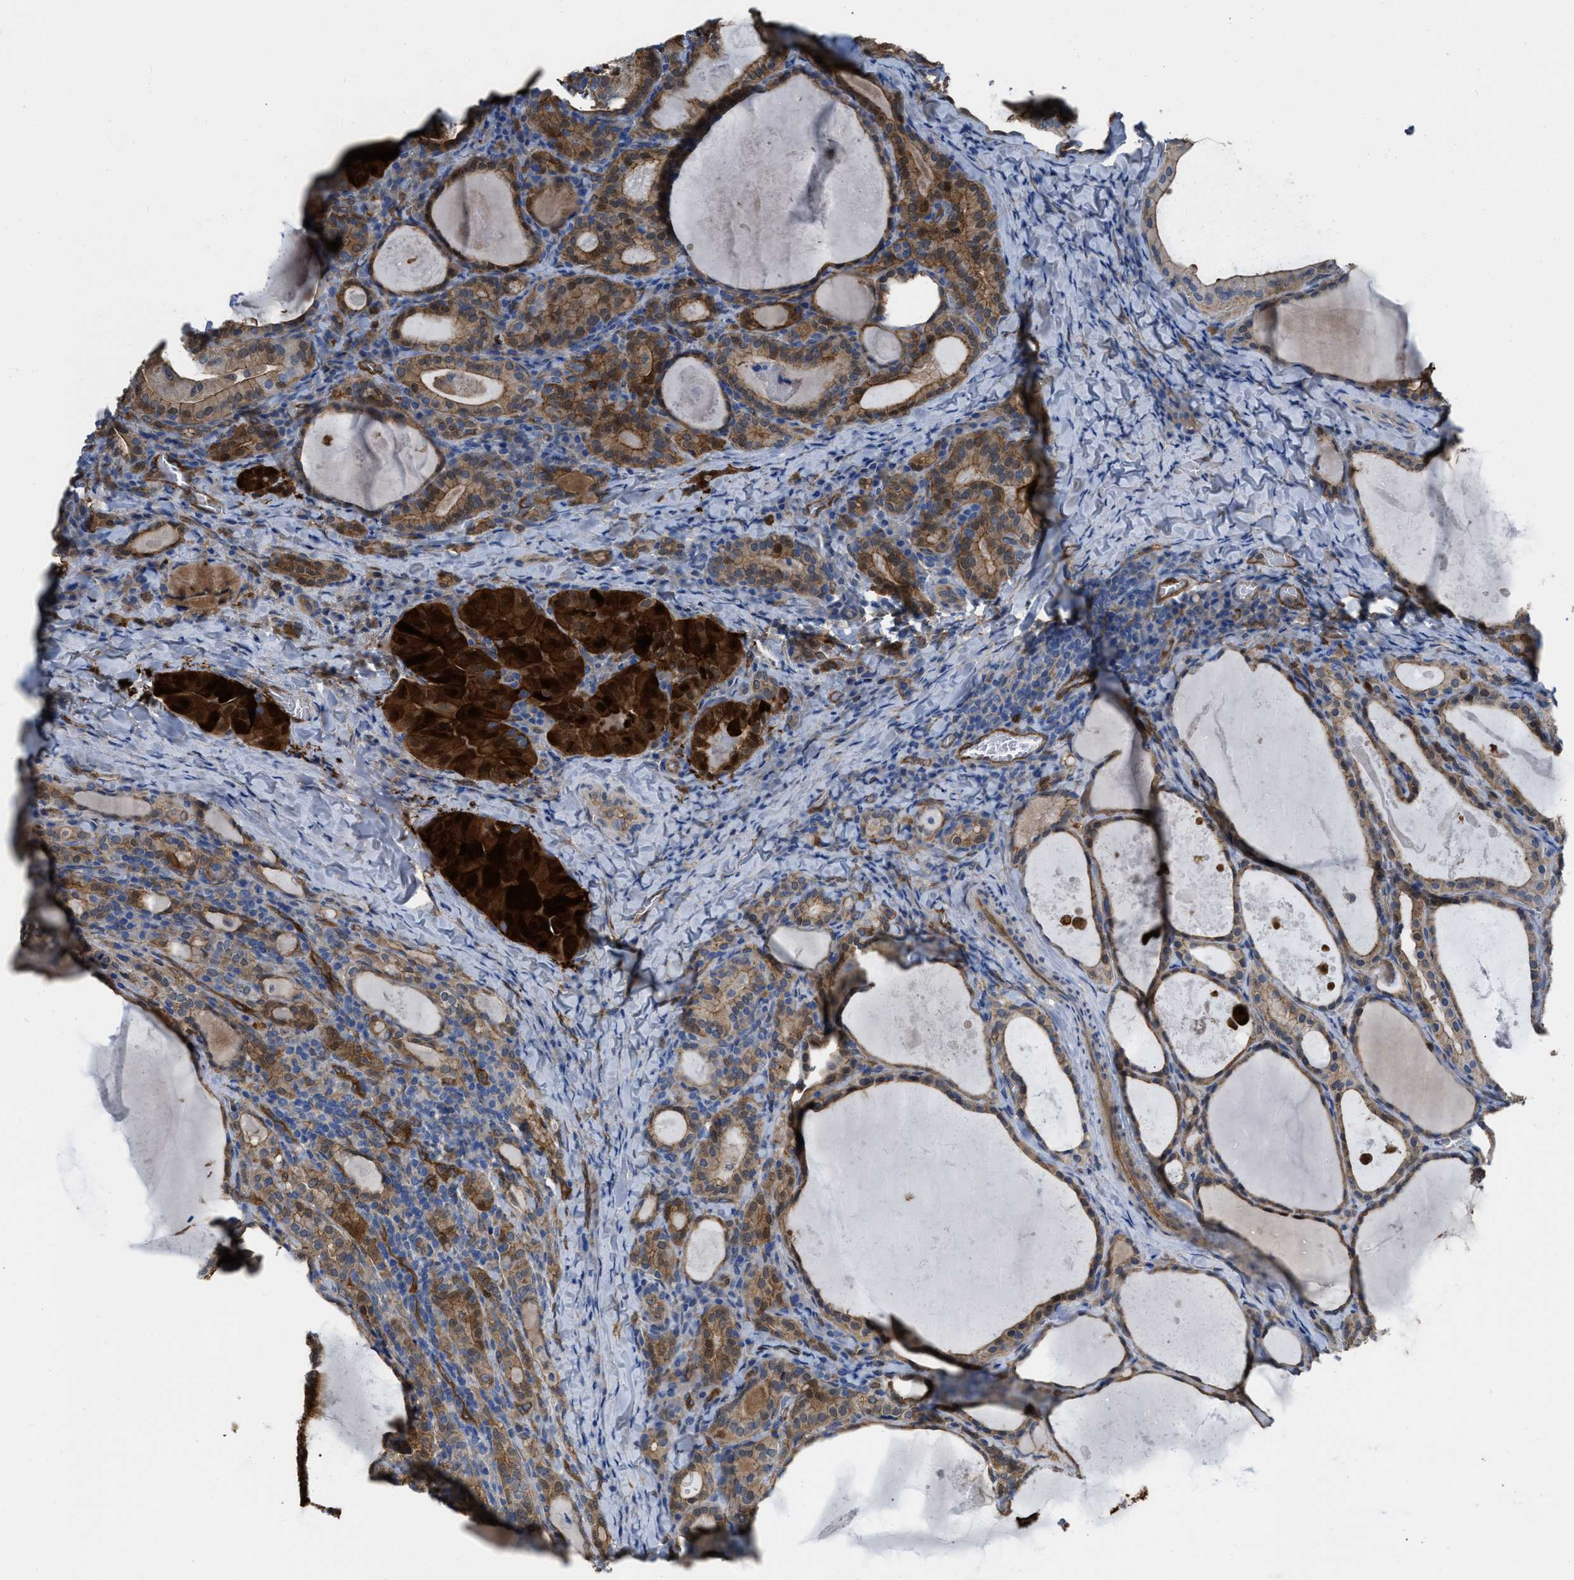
{"staining": {"intensity": "strong", "quantity": ">75%", "location": "cytoplasmic/membranous,nuclear"}, "tissue": "thyroid cancer", "cell_type": "Tumor cells", "image_type": "cancer", "snomed": [{"axis": "morphology", "description": "Papillary adenocarcinoma, NOS"}, {"axis": "topography", "description": "Thyroid gland"}], "caption": "Tumor cells exhibit high levels of strong cytoplasmic/membranous and nuclear staining in about >75% of cells in papillary adenocarcinoma (thyroid).", "gene": "TRIOBP", "patient": {"sex": "female", "age": 42}}